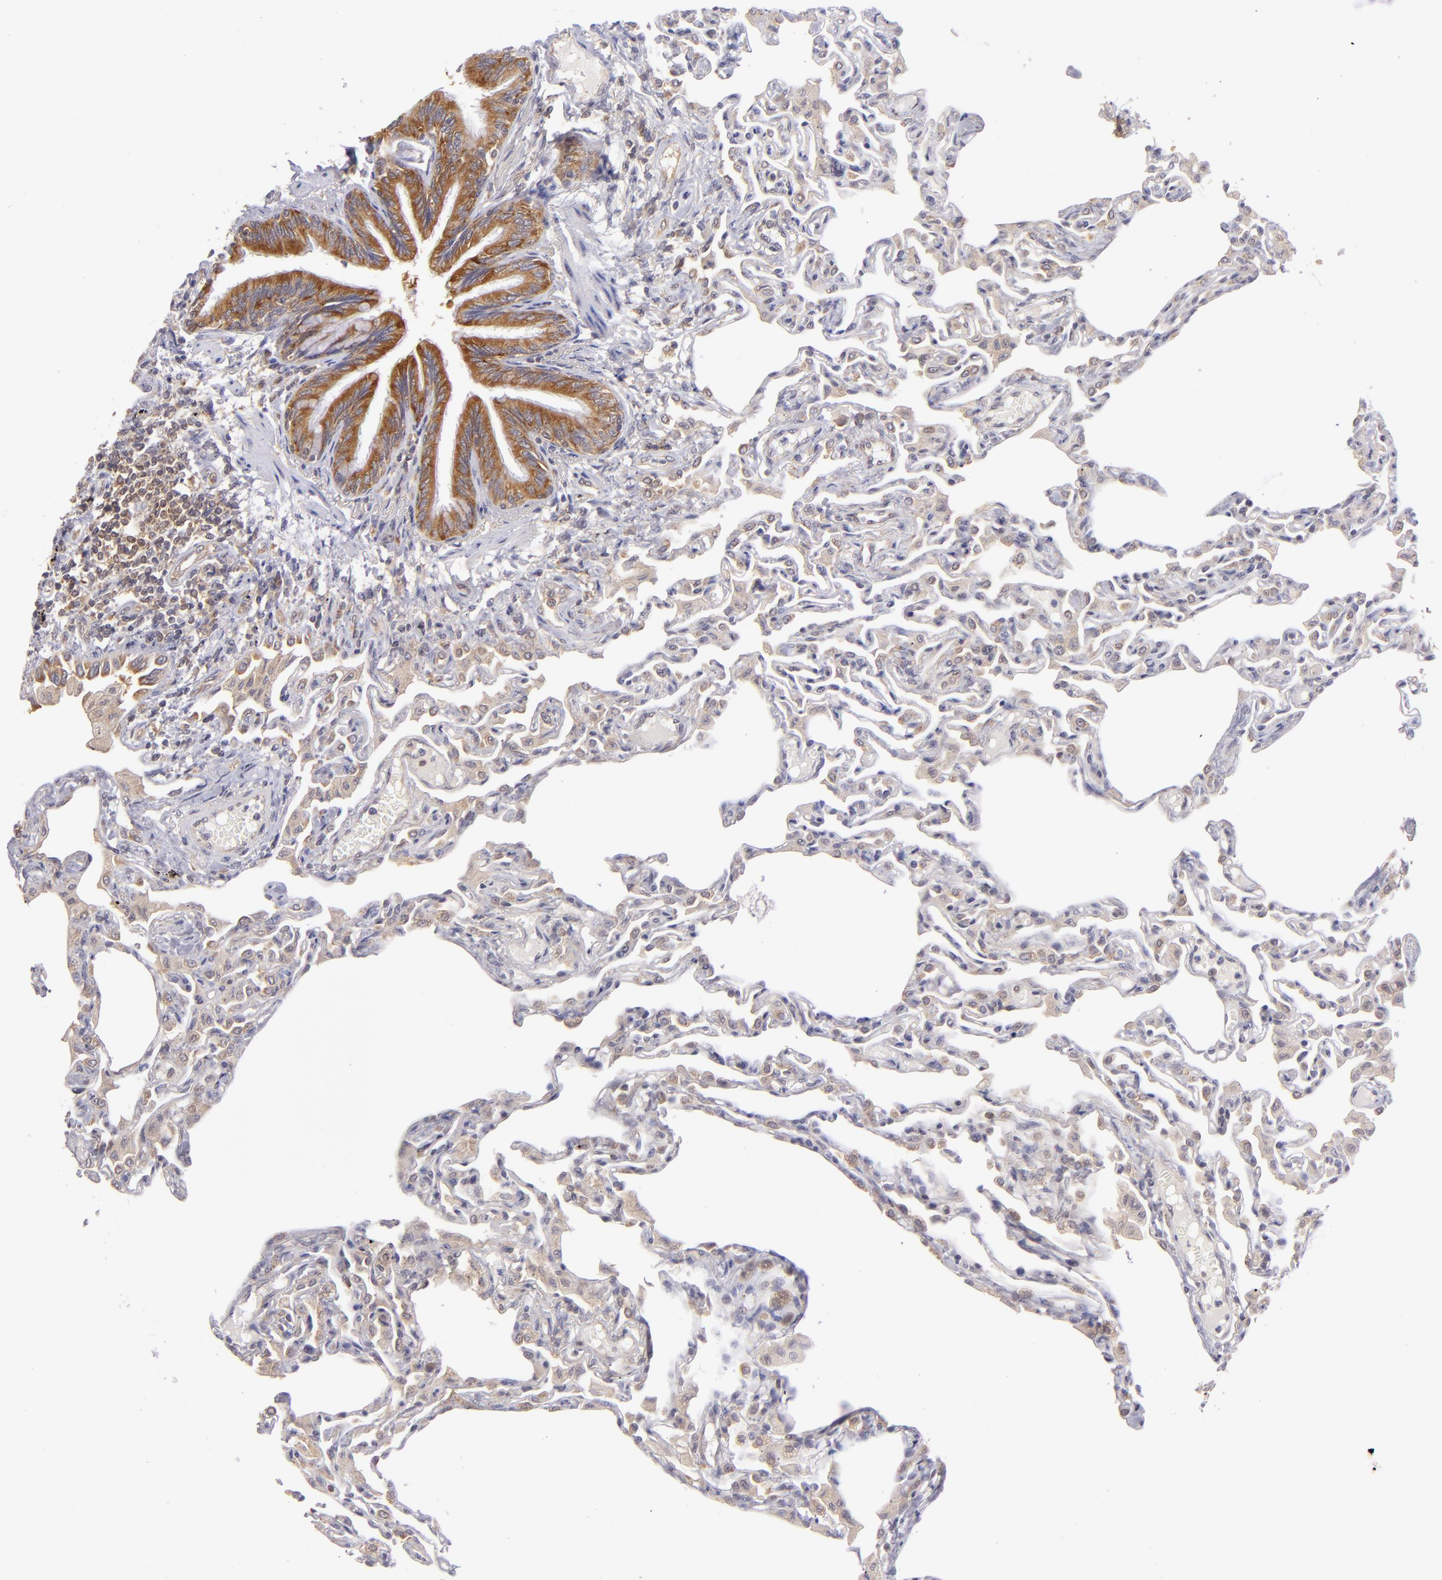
{"staining": {"intensity": "moderate", "quantity": "25%-75%", "location": "cytoplasmic/membranous"}, "tissue": "lung", "cell_type": "Alveolar cells", "image_type": "normal", "snomed": [{"axis": "morphology", "description": "Normal tissue, NOS"}, {"axis": "topography", "description": "Lung"}], "caption": "The histopathology image displays staining of normal lung, revealing moderate cytoplasmic/membranous protein staining (brown color) within alveolar cells.", "gene": "PTPN13", "patient": {"sex": "female", "age": 49}}